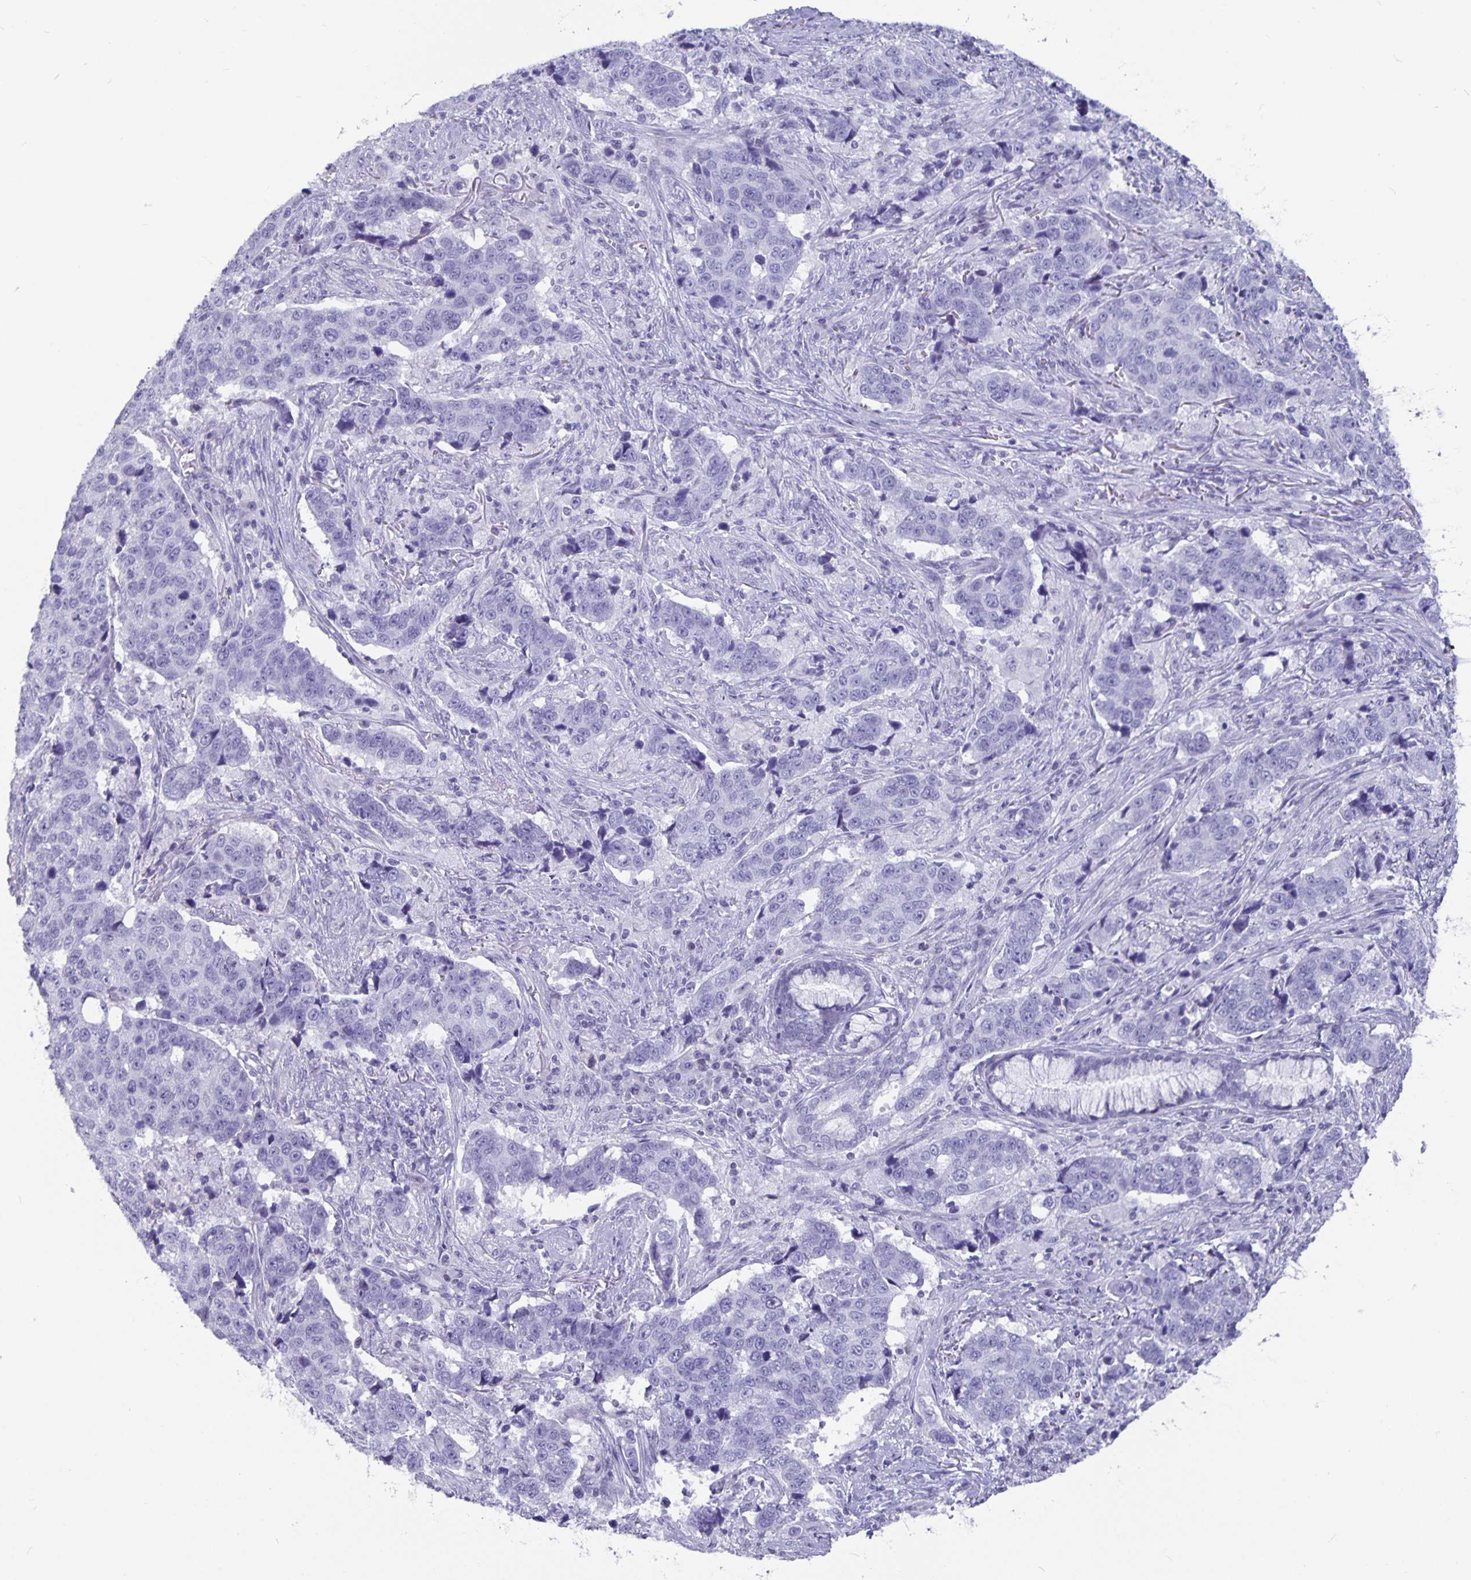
{"staining": {"intensity": "negative", "quantity": "none", "location": "none"}, "tissue": "lung cancer", "cell_type": "Tumor cells", "image_type": "cancer", "snomed": [{"axis": "morphology", "description": "Squamous cell carcinoma, NOS"}, {"axis": "topography", "description": "Lymph node"}, {"axis": "topography", "description": "Lung"}], "caption": "IHC histopathology image of human lung cancer (squamous cell carcinoma) stained for a protein (brown), which reveals no positivity in tumor cells. (Immunohistochemistry (ihc), brightfield microscopy, high magnification).", "gene": "OLIG2", "patient": {"sex": "male", "age": 61}}